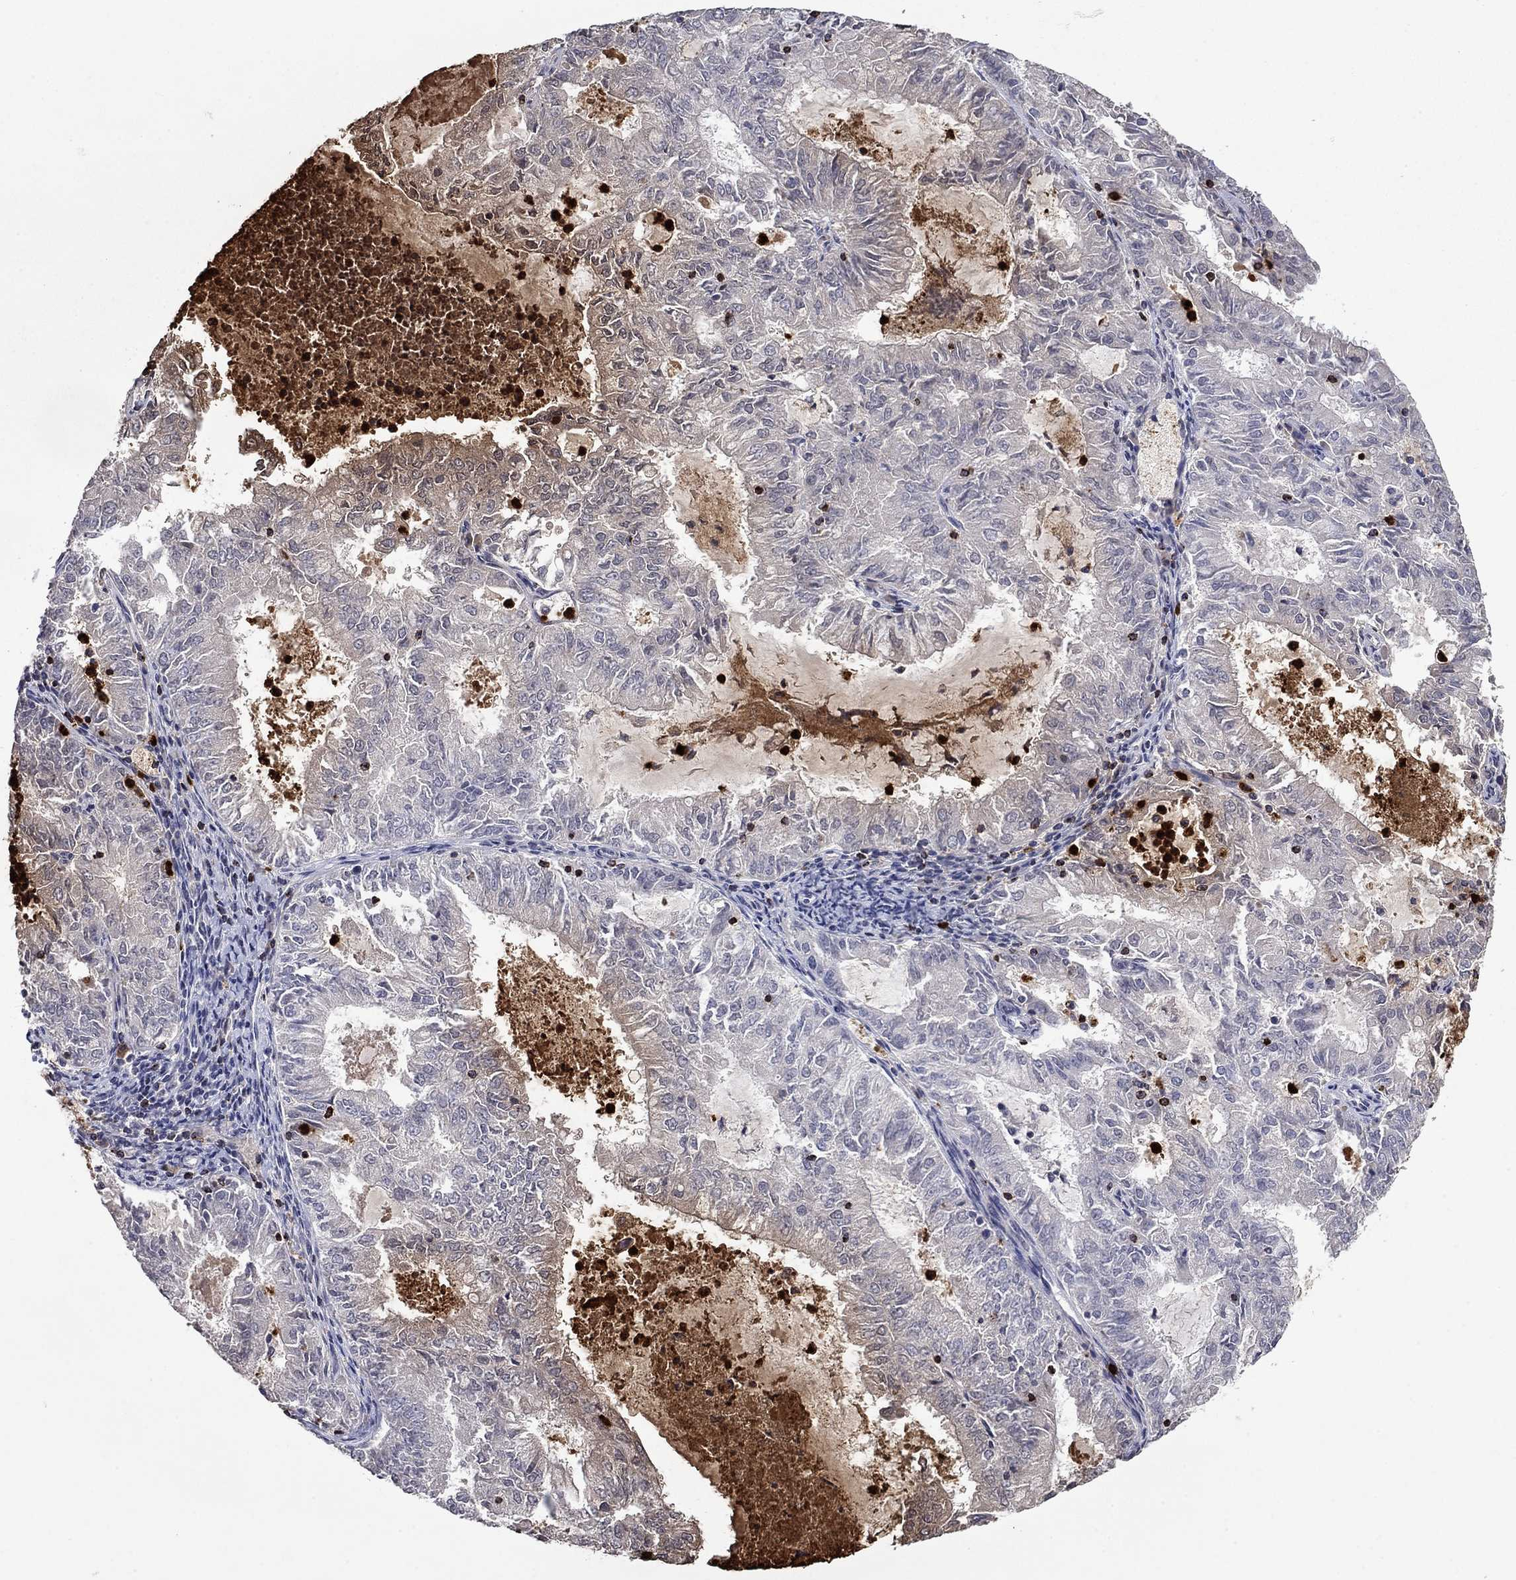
{"staining": {"intensity": "negative", "quantity": "none", "location": "none"}, "tissue": "endometrial cancer", "cell_type": "Tumor cells", "image_type": "cancer", "snomed": [{"axis": "morphology", "description": "Adenocarcinoma, NOS"}, {"axis": "topography", "description": "Endometrium"}], "caption": "Immunohistochemical staining of human endometrial cancer (adenocarcinoma) reveals no significant positivity in tumor cells.", "gene": "CCL5", "patient": {"sex": "female", "age": 57}}